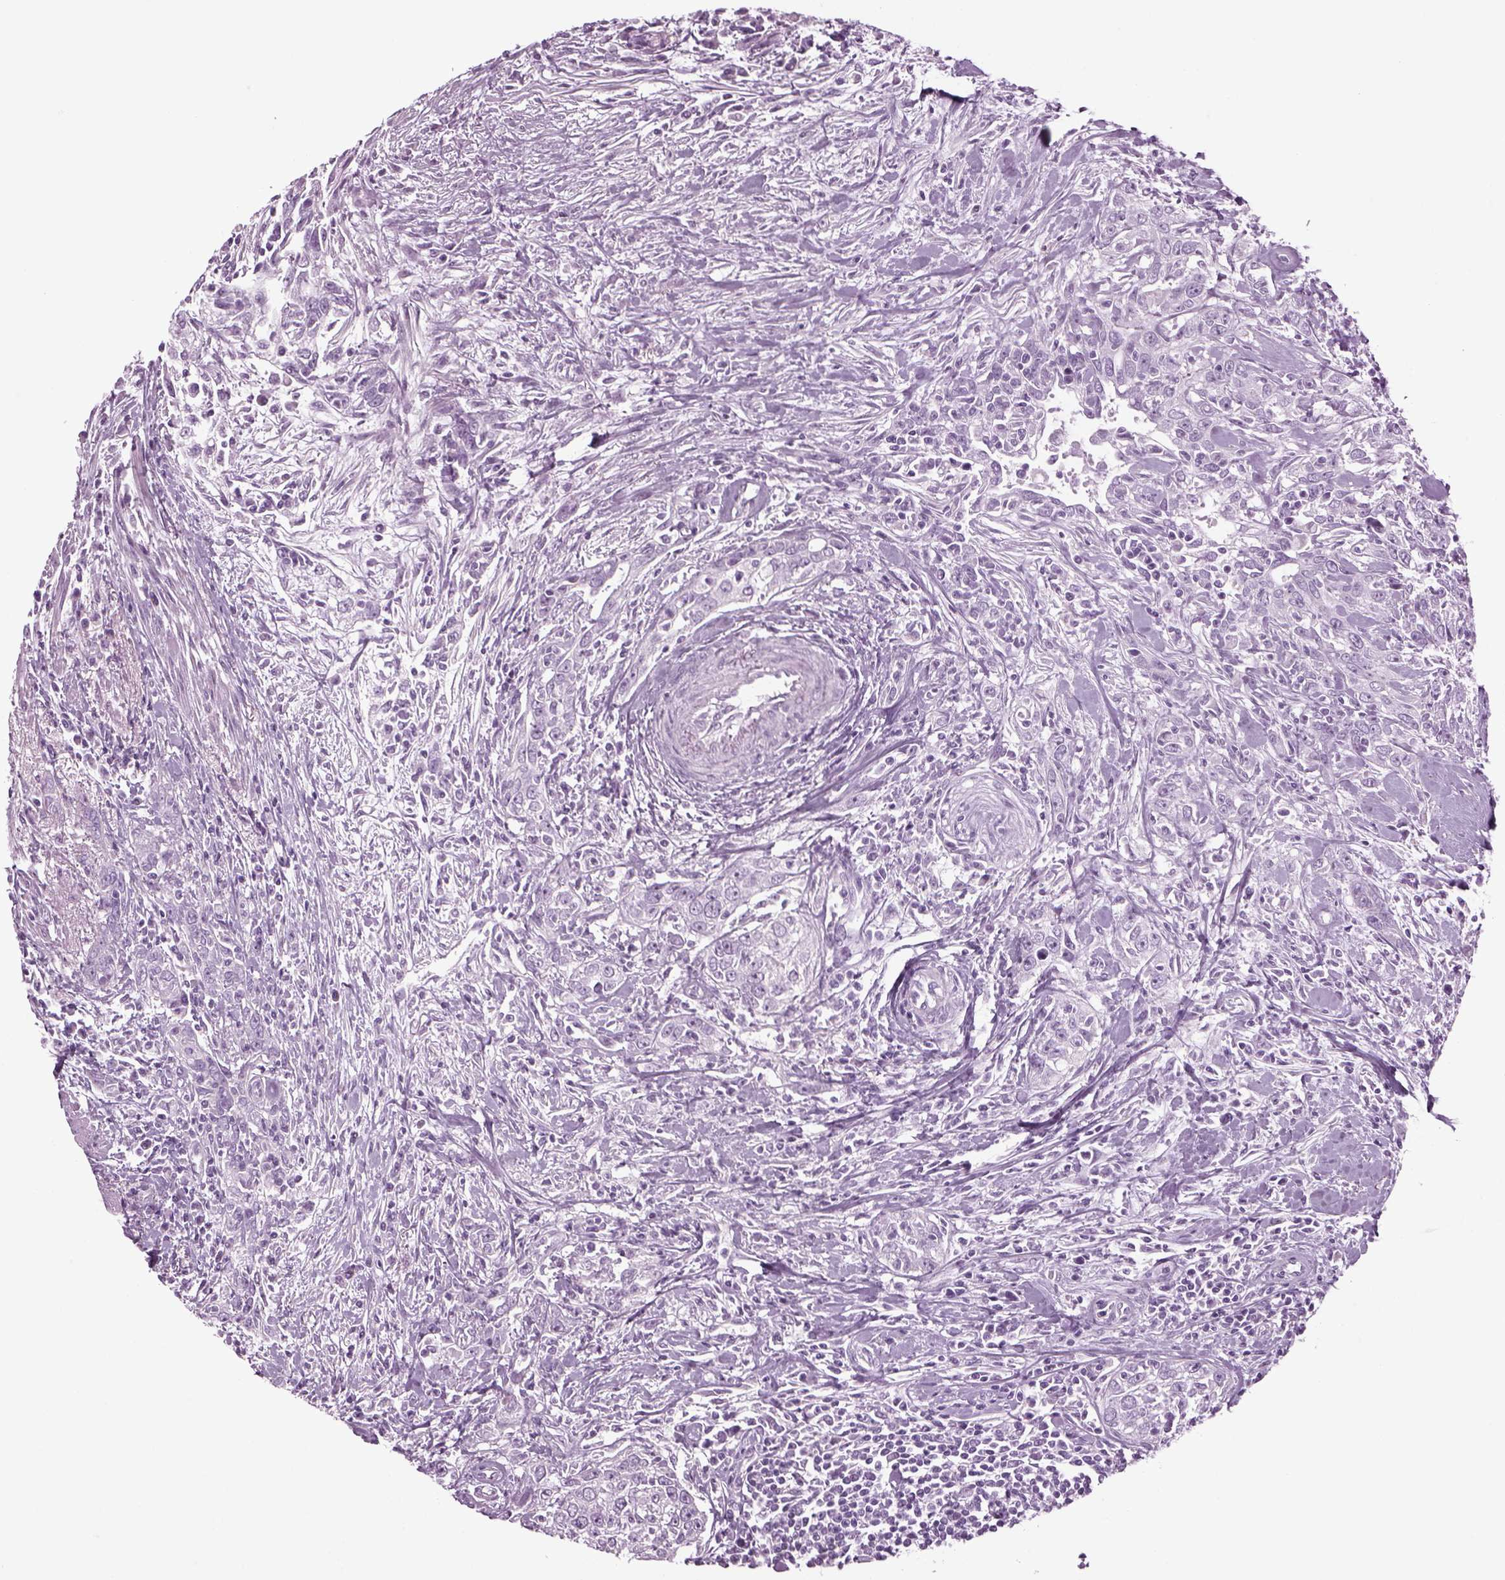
{"staining": {"intensity": "negative", "quantity": "none", "location": "none"}, "tissue": "urothelial cancer", "cell_type": "Tumor cells", "image_type": "cancer", "snomed": [{"axis": "morphology", "description": "Urothelial carcinoma, High grade"}, {"axis": "topography", "description": "Urinary bladder"}], "caption": "Image shows no significant protein staining in tumor cells of urothelial carcinoma (high-grade).", "gene": "FAM24A", "patient": {"sex": "male", "age": 83}}